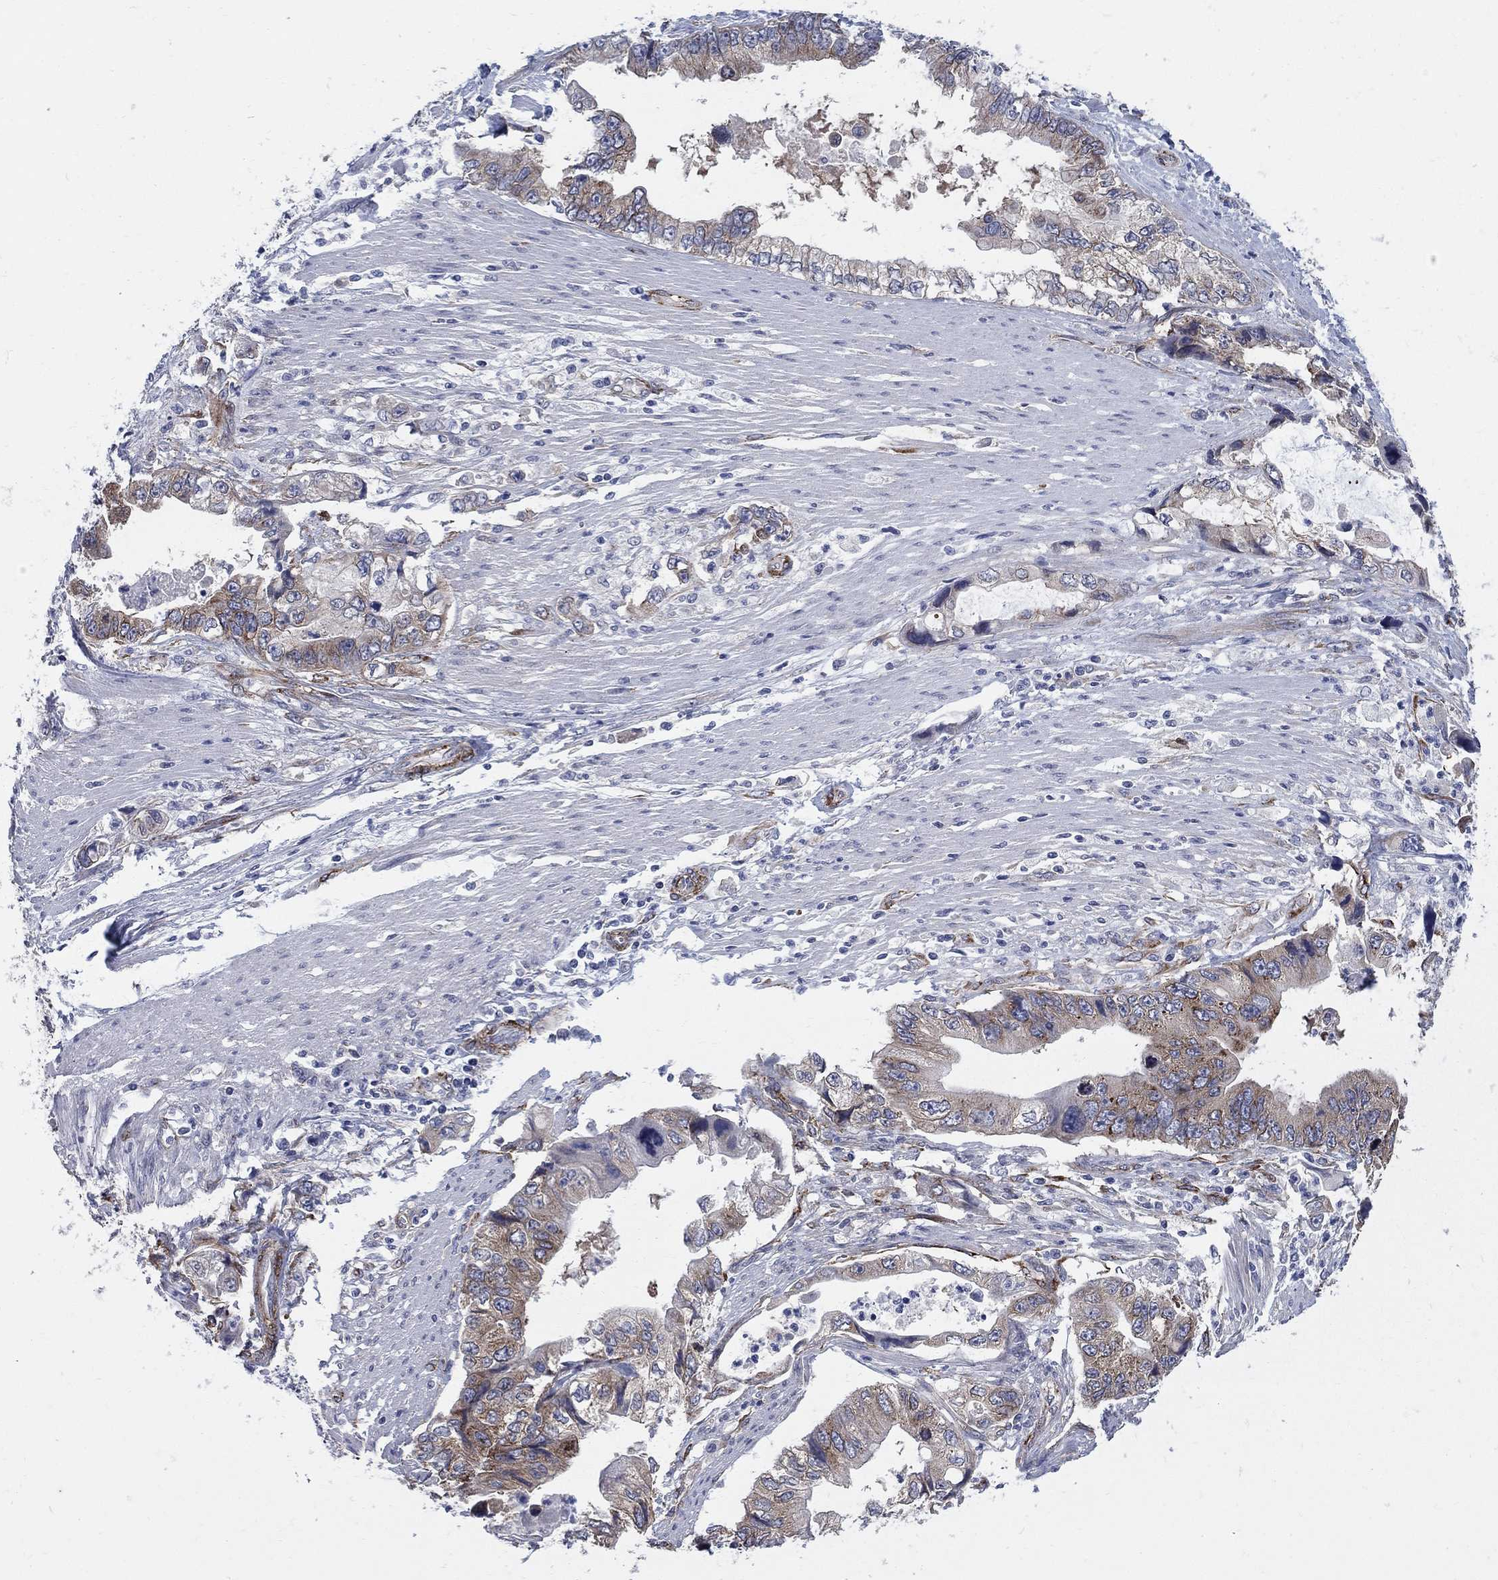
{"staining": {"intensity": "moderate", "quantity": "<25%", "location": "cytoplasmic/membranous"}, "tissue": "stomach cancer", "cell_type": "Tumor cells", "image_type": "cancer", "snomed": [{"axis": "morphology", "description": "Adenocarcinoma, NOS"}, {"axis": "topography", "description": "Pancreas"}, {"axis": "topography", "description": "Stomach, upper"}], "caption": "A brown stain highlights moderate cytoplasmic/membranous staining of a protein in adenocarcinoma (stomach) tumor cells. (IHC, brightfield microscopy, high magnification).", "gene": "SEPTIN8", "patient": {"sex": "male", "age": 77}}